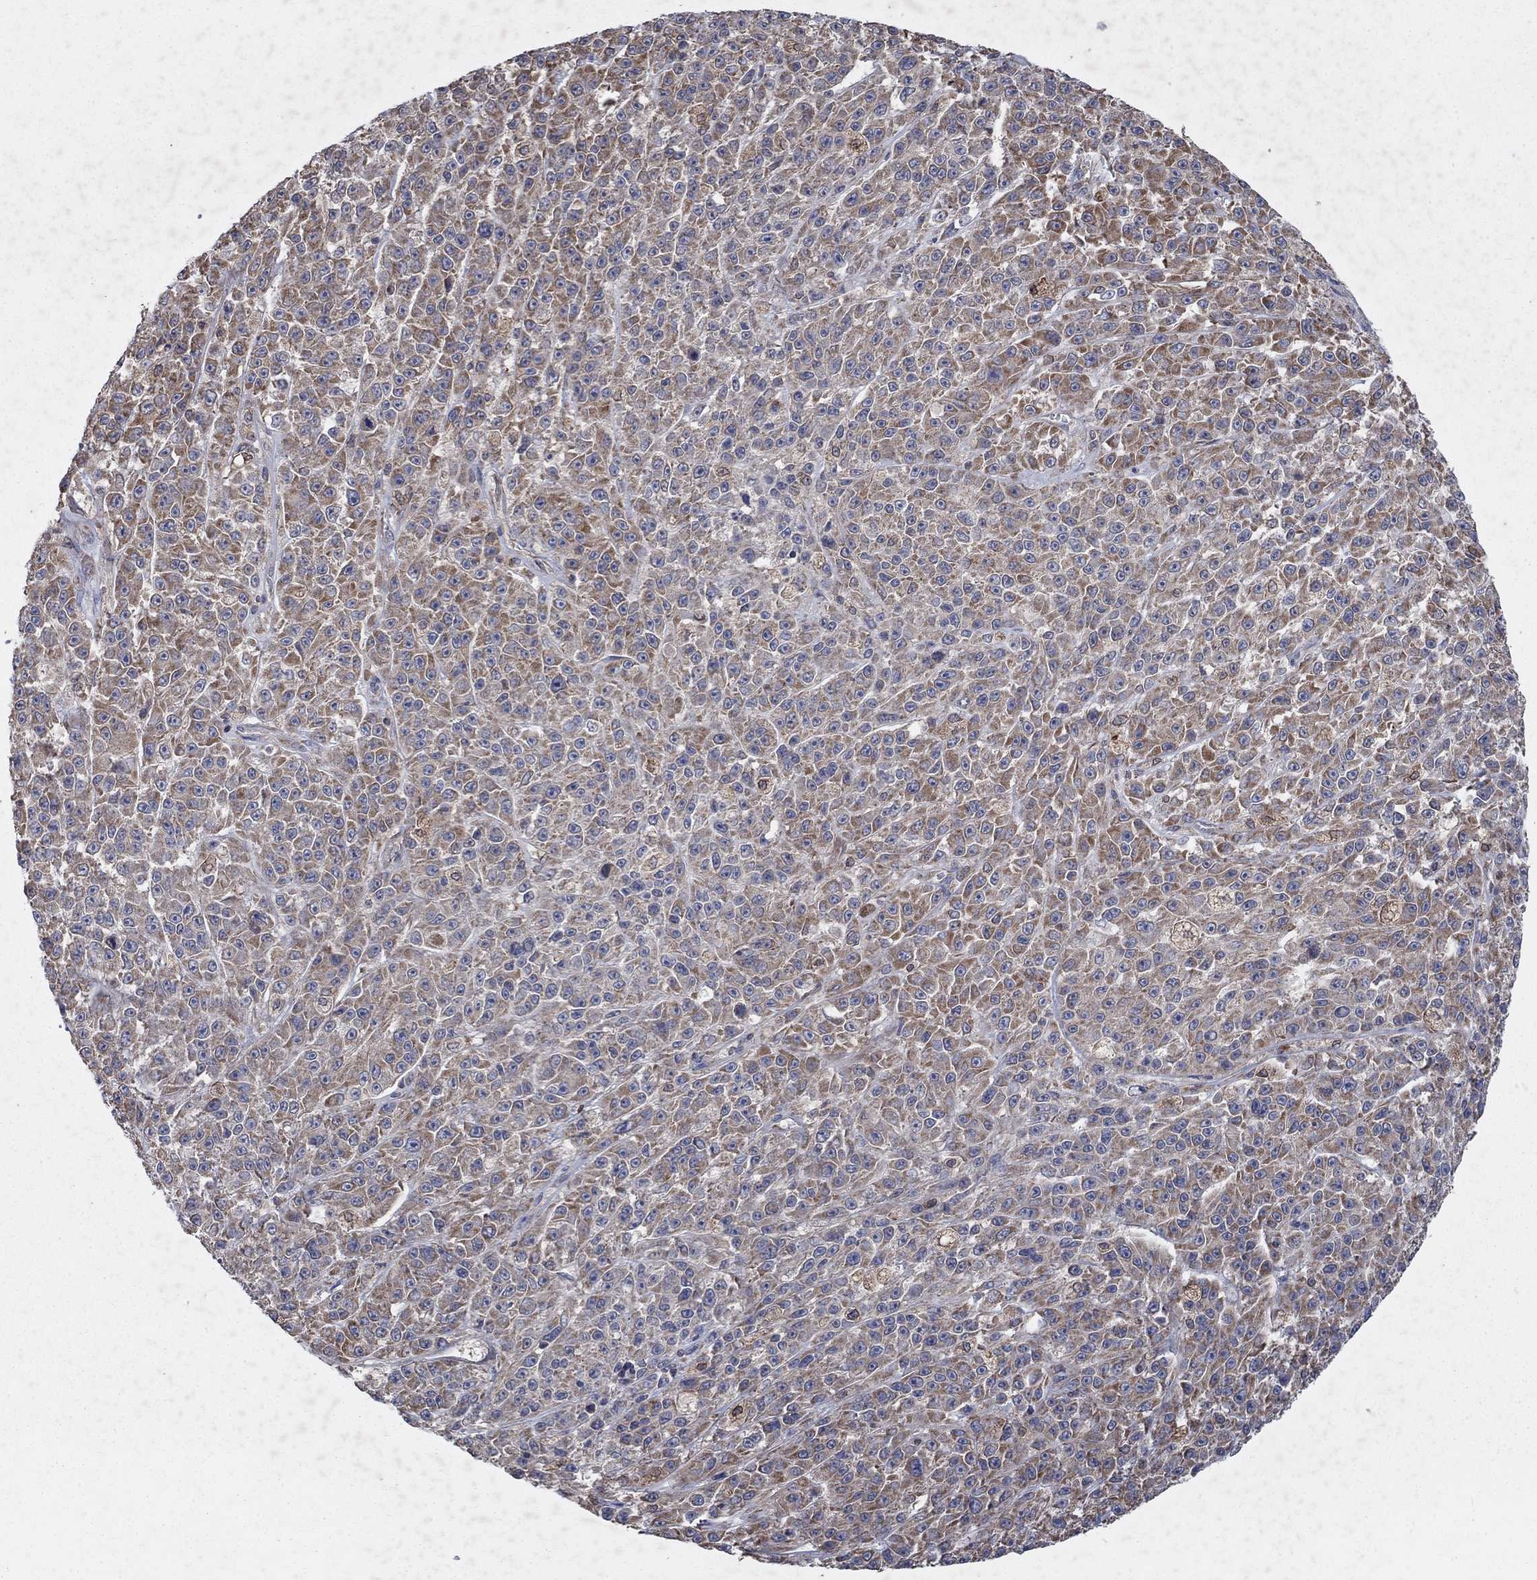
{"staining": {"intensity": "moderate", "quantity": ">75%", "location": "cytoplasmic/membranous"}, "tissue": "melanoma", "cell_type": "Tumor cells", "image_type": "cancer", "snomed": [{"axis": "morphology", "description": "Malignant melanoma, NOS"}, {"axis": "topography", "description": "Skin"}], "caption": "Melanoma was stained to show a protein in brown. There is medium levels of moderate cytoplasmic/membranous positivity in about >75% of tumor cells.", "gene": "NCEH1", "patient": {"sex": "female", "age": 58}}